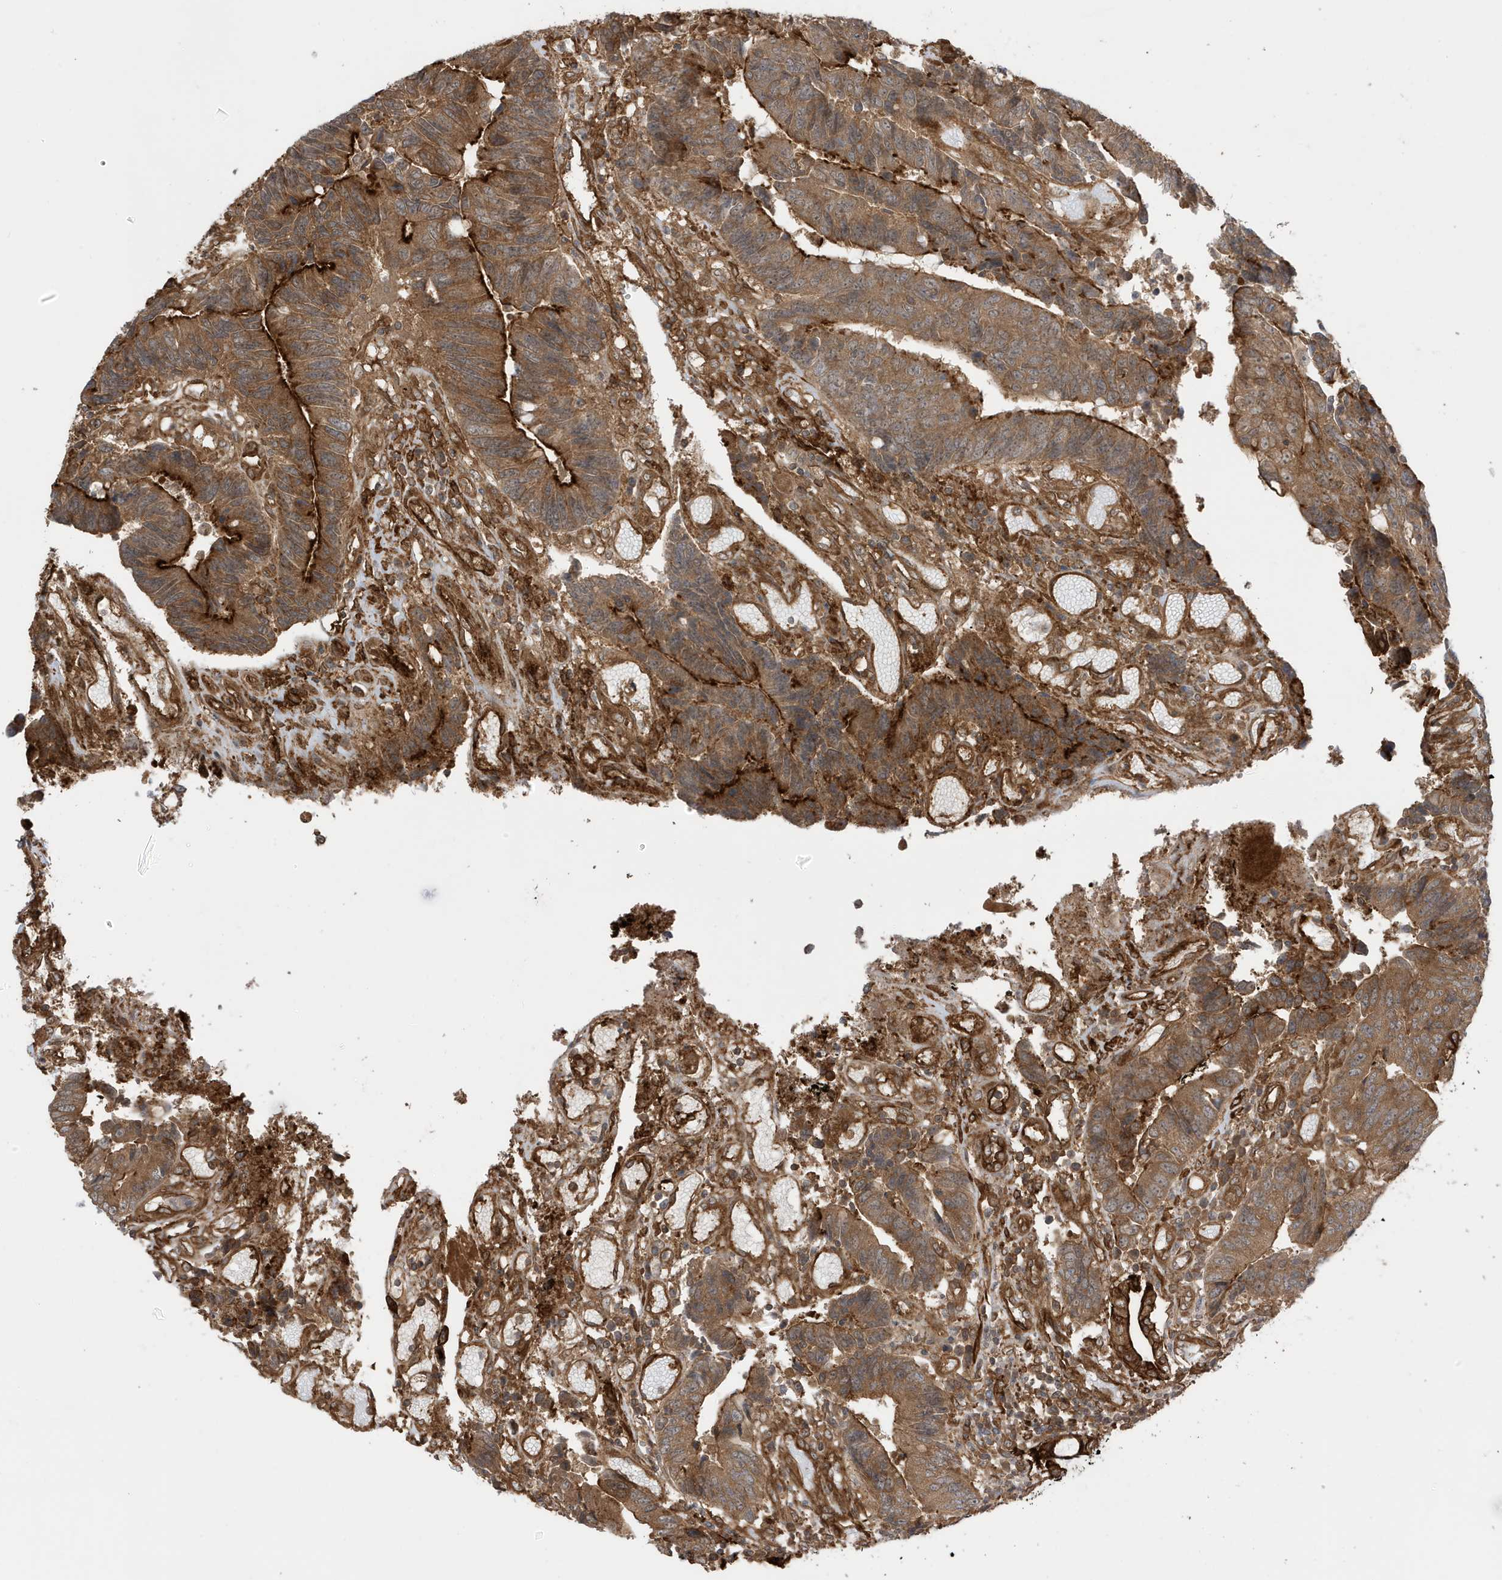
{"staining": {"intensity": "moderate", "quantity": ">75%", "location": "cytoplasmic/membranous"}, "tissue": "colorectal cancer", "cell_type": "Tumor cells", "image_type": "cancer", "snomed": [{"axis": "morphology", "description": "Adenocarcinoma, NOS"}, {"axis": "topography", "description": "Rectum"}], "caption": "Protein staining displays moderate cytoplasmic/membranous staining in approximately >75% of tumor cells in colorectal cancer.", "gene": "CDC42EP3", "patient": {"sex": "male", "age": 84}}